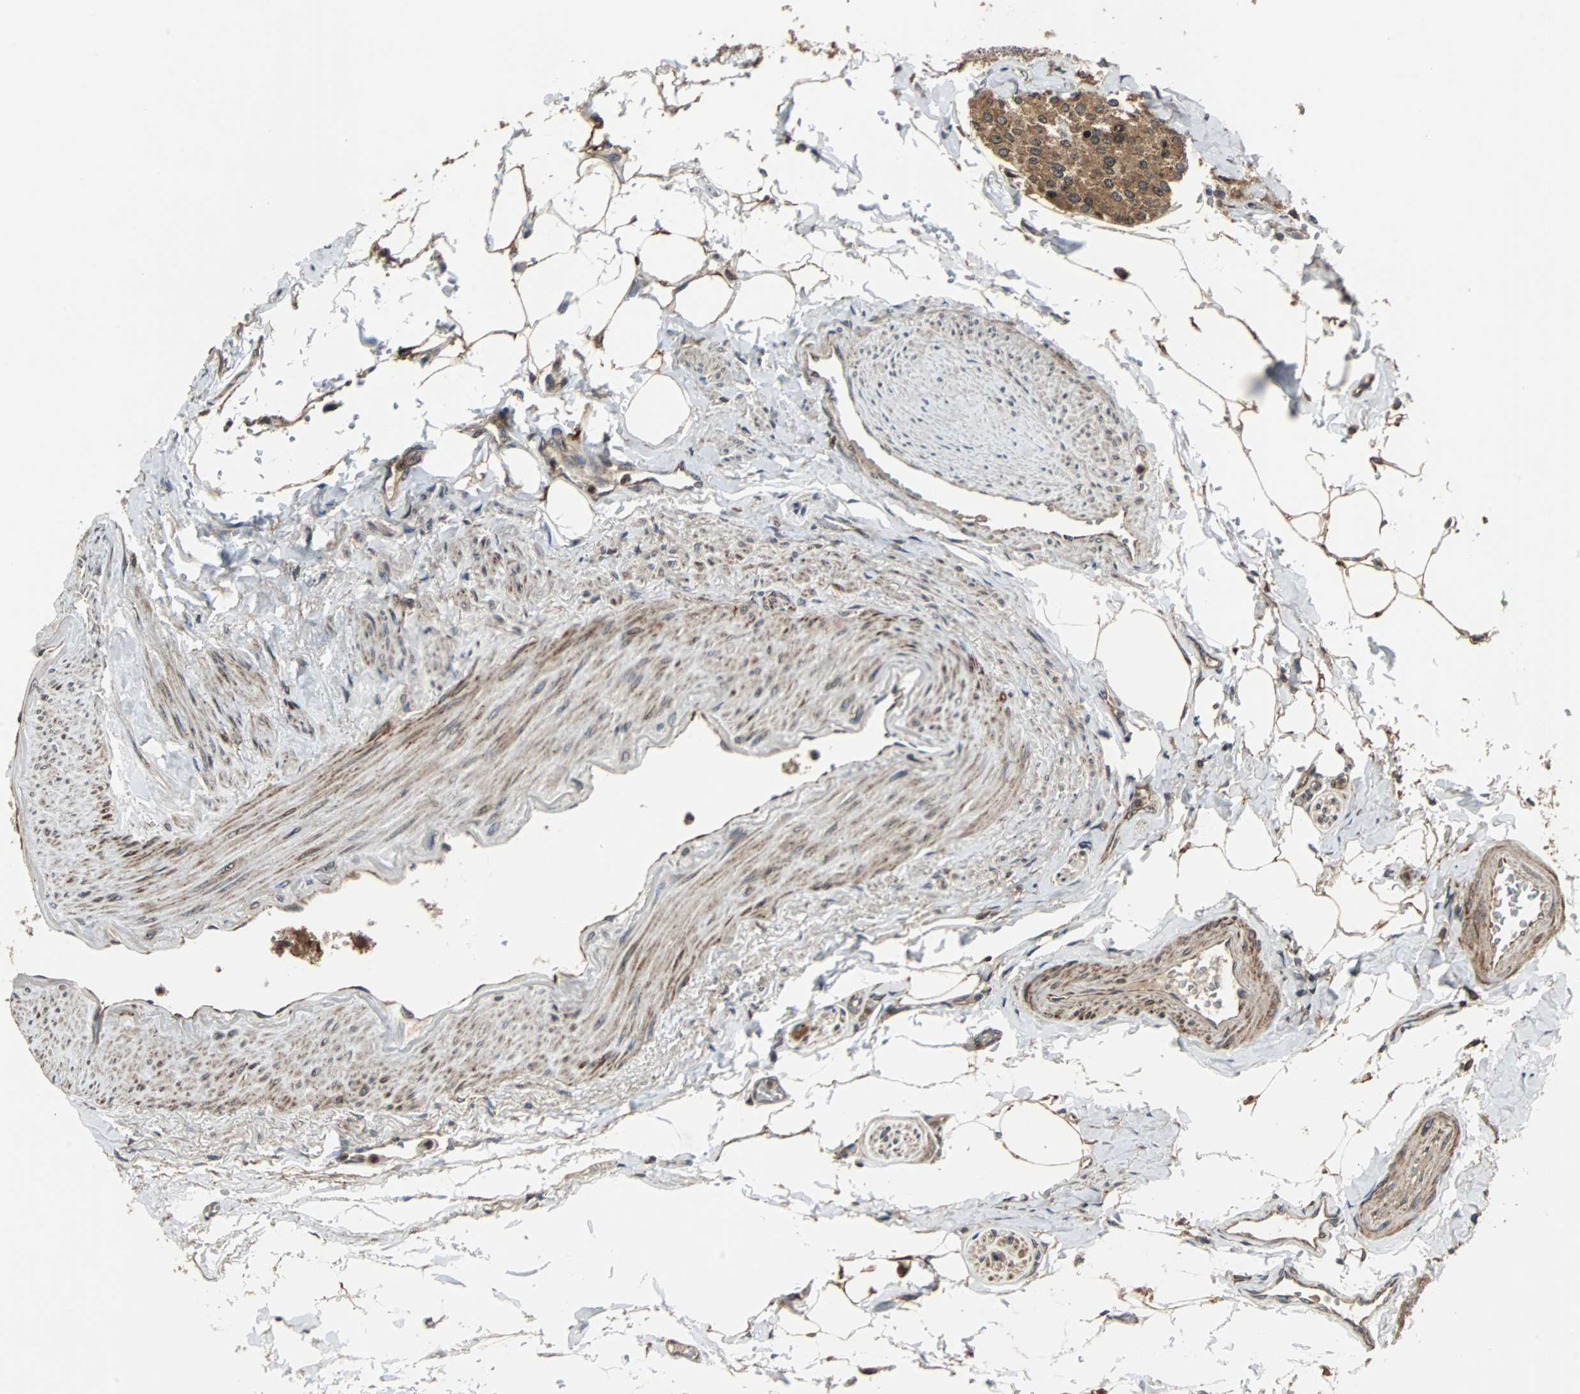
{"staining": {"intensity": "strong", "quantity": ">75%", "location": "cytoplasmic/membranous"}, "tissue": "carcinoid", "cell_type": "Tumor cells", "image_type": "cancer", "snomed": [{"axis": "morphology", "description": "Carcinoid, malignant, NOS"}, {"axis": "topography", "description": "Colon"}], "caption": "DAB (3,3'-diaminobenzidine) immunohistochemical staining of carcinoid reveals strong cytoplasmic/membranous protein positivity in about >75% of tumor cells.", "gene": "RAB7A", "patient": {"sex": "female", "age": 61}}